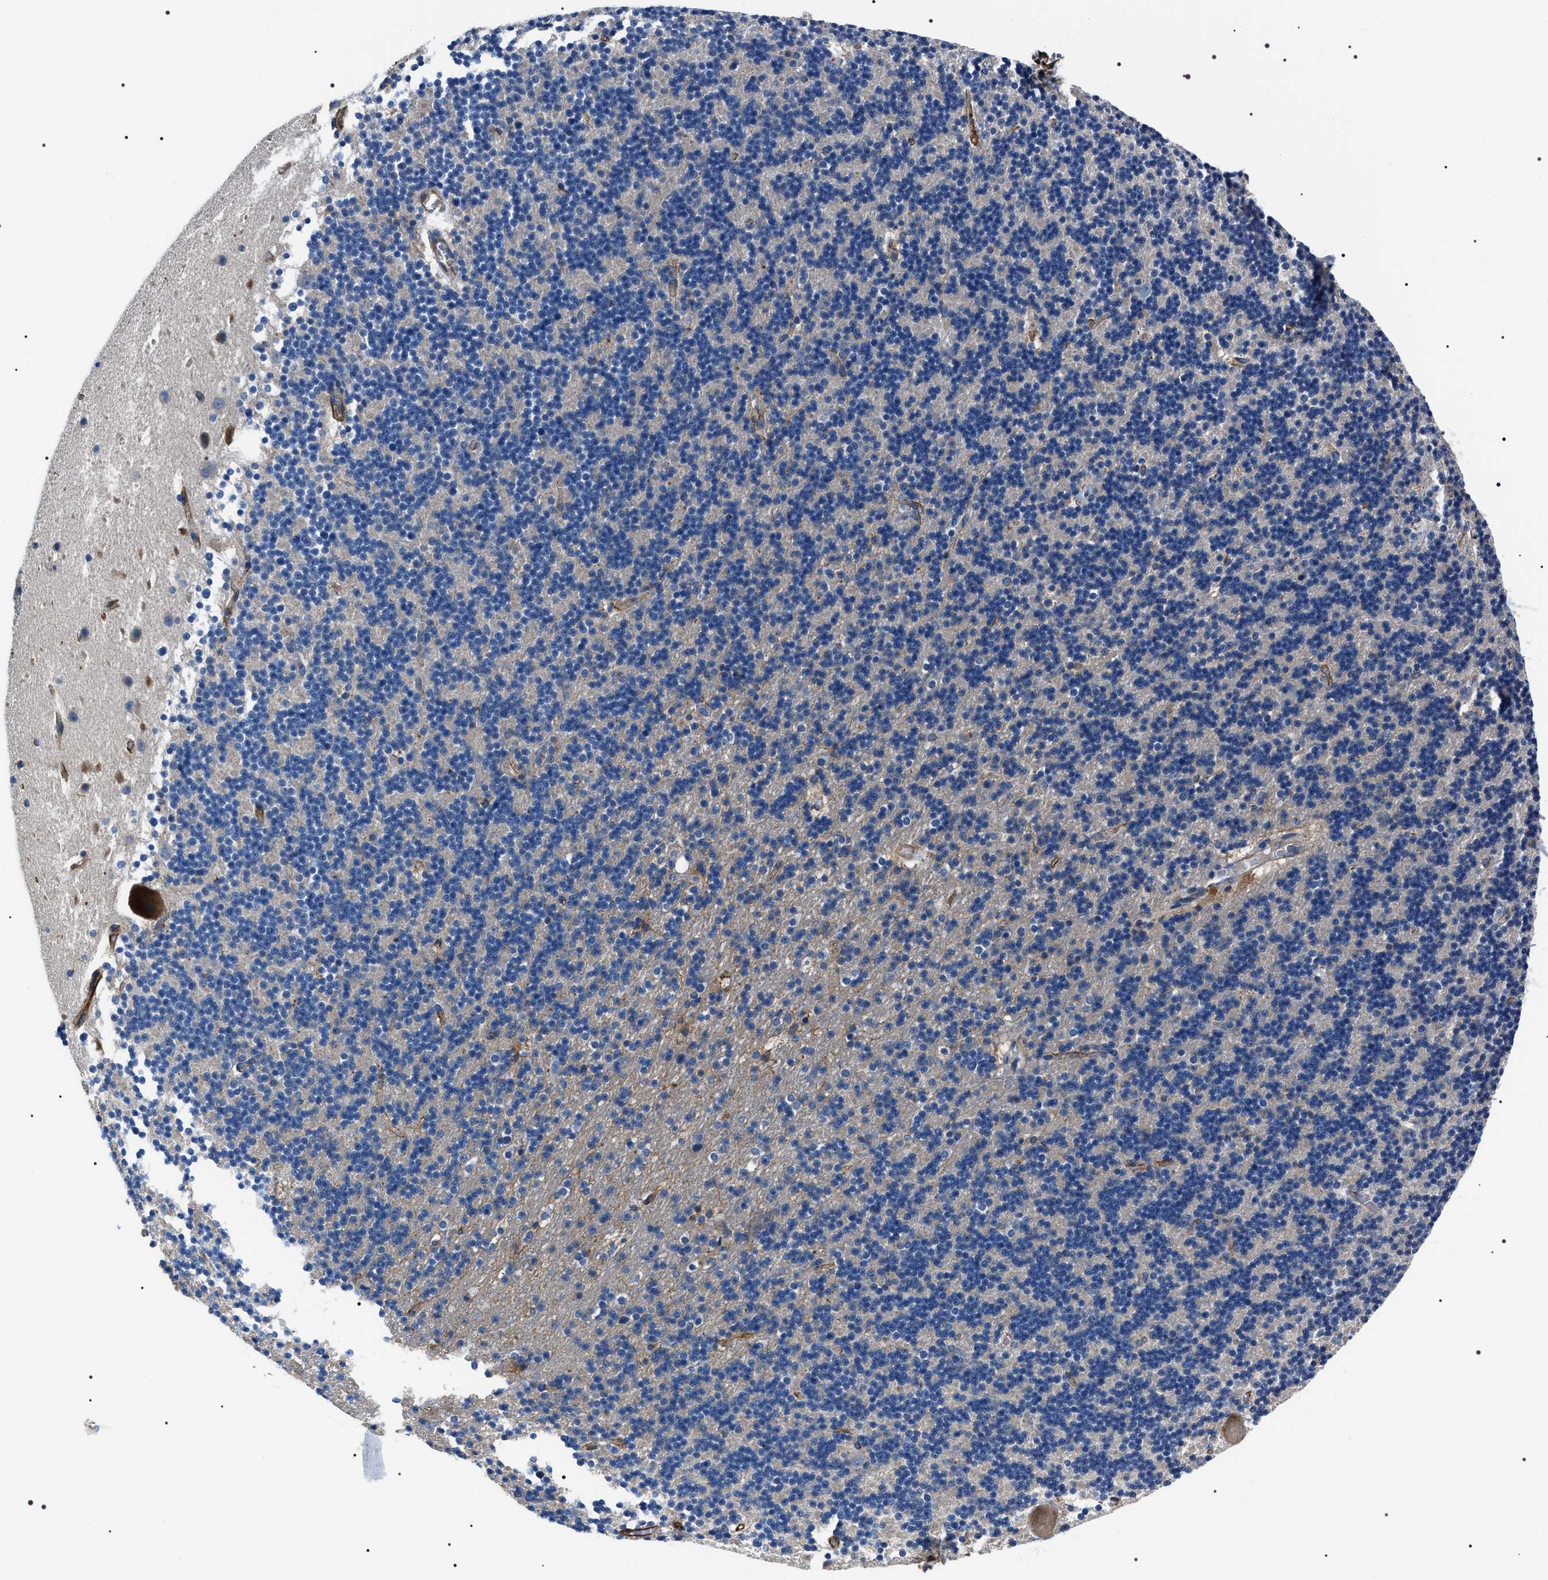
{"staining": {"intensity": "negative", "quantity": "none", "location": "none"}, "tissue": "cerebellum", "cell_type": "Cells in granular layer", "image_type": "normal", "snomed": [{"axis": "morphology", "description": "Normal tissue, NOS"}, {"axis": "topography", "description": "Cerebellum"}], "caption": "Immunohistochemical staining of normal cerebellum demonstrates no significant positivity in cells in granular layer.", "gene": "BAG2", "patient": {"sex": "male", "age": 45}}